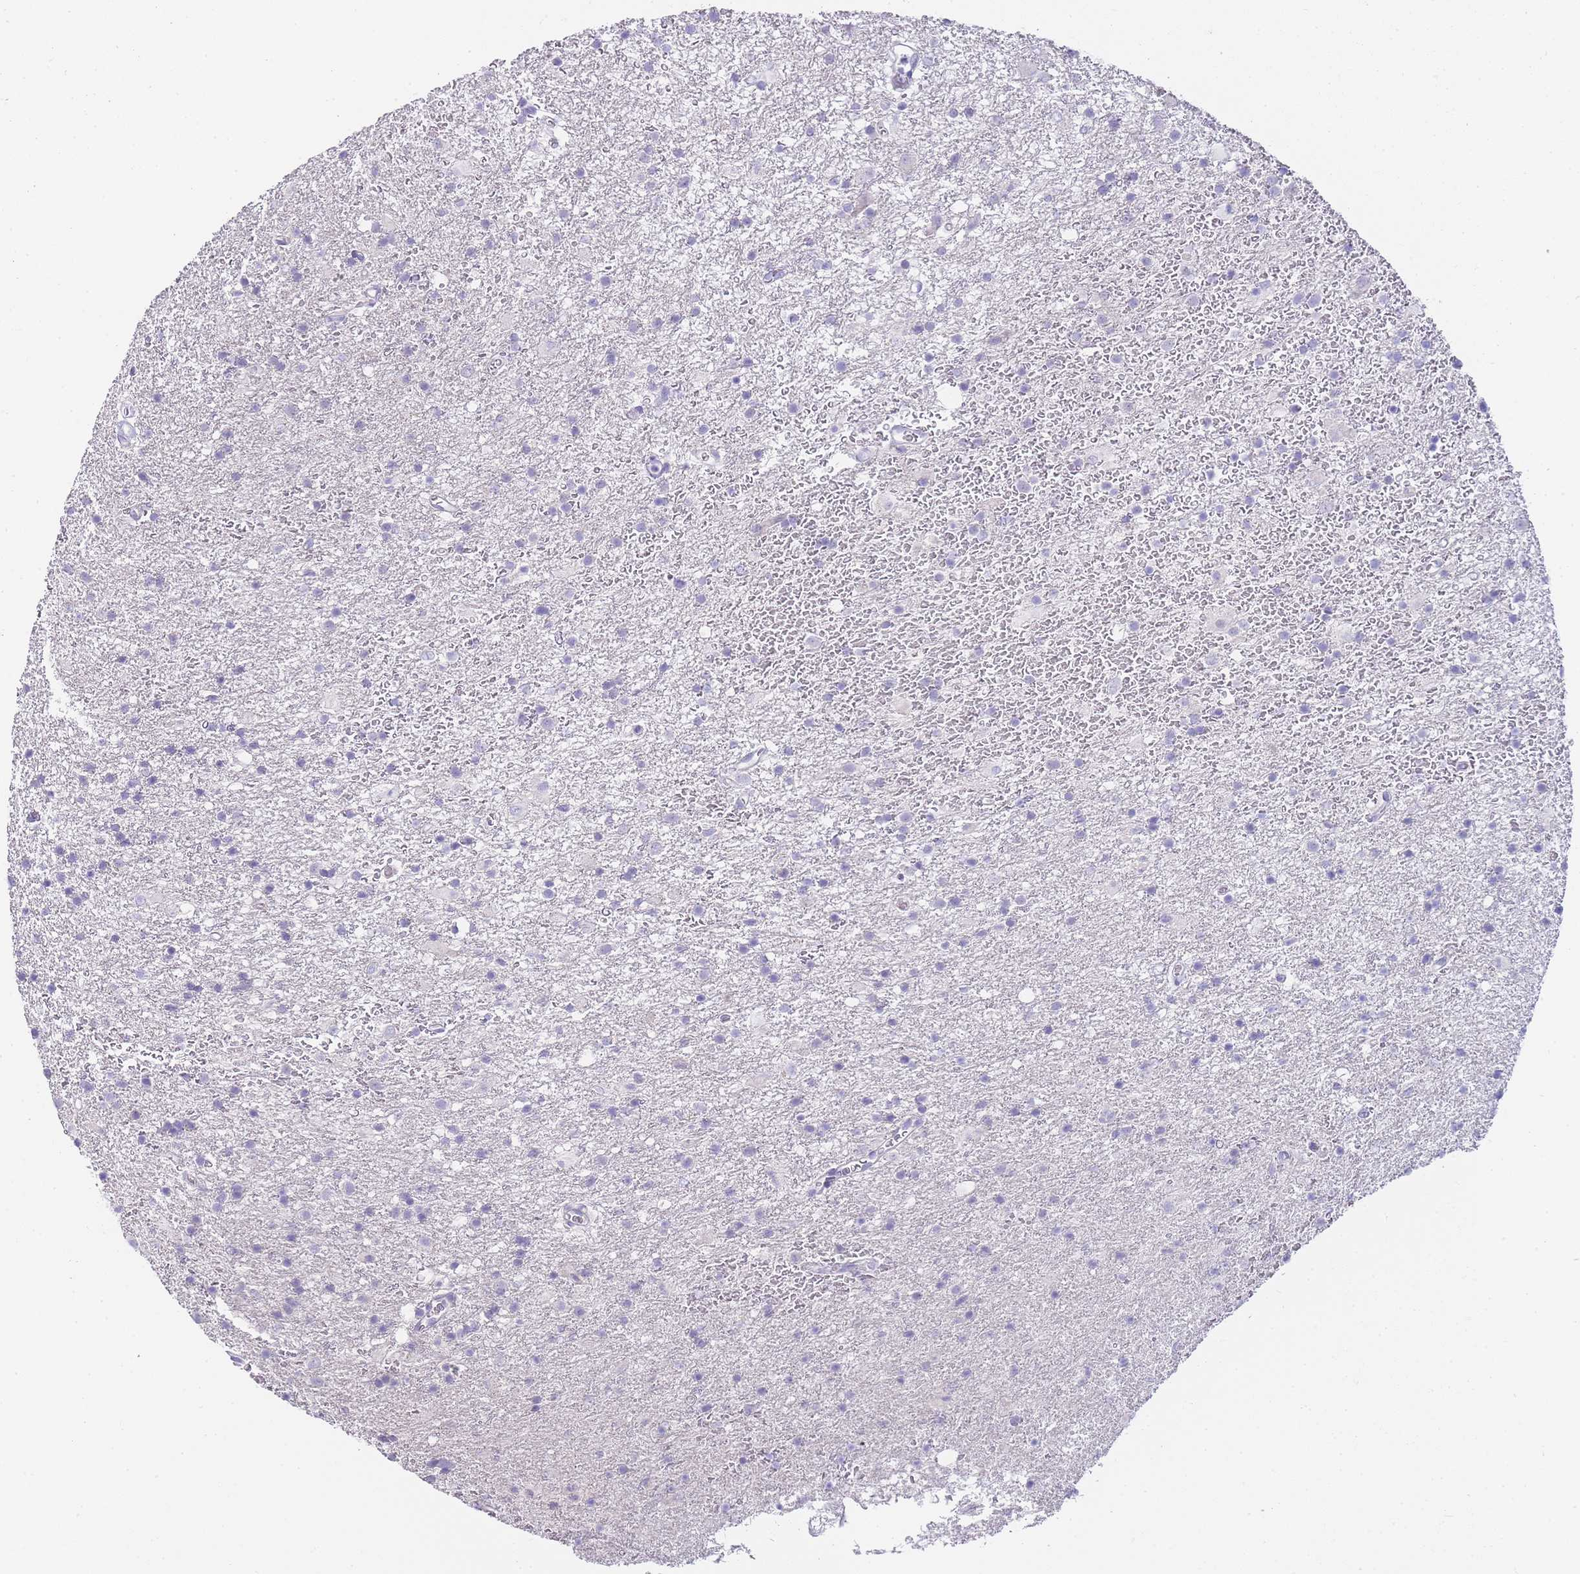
{"staining": {"intensity": "negative", "quantity": "none", "location": "none"}, "tissue": "glioma", "cell_type": "Tumor cells", "image_type": "cancer", "snomed": [{"axis": "morphology", "description": "Glioma, malignant, Low grade"}, {"axis": "topography", "description": "Brain"}], "caption": "Immunohistochemical staining of human malignant glioma (low-grade) reveals no significant positivity in tumor cells.", "gene": "DPP4", "patient": {"sex": "male", "age": 65}}